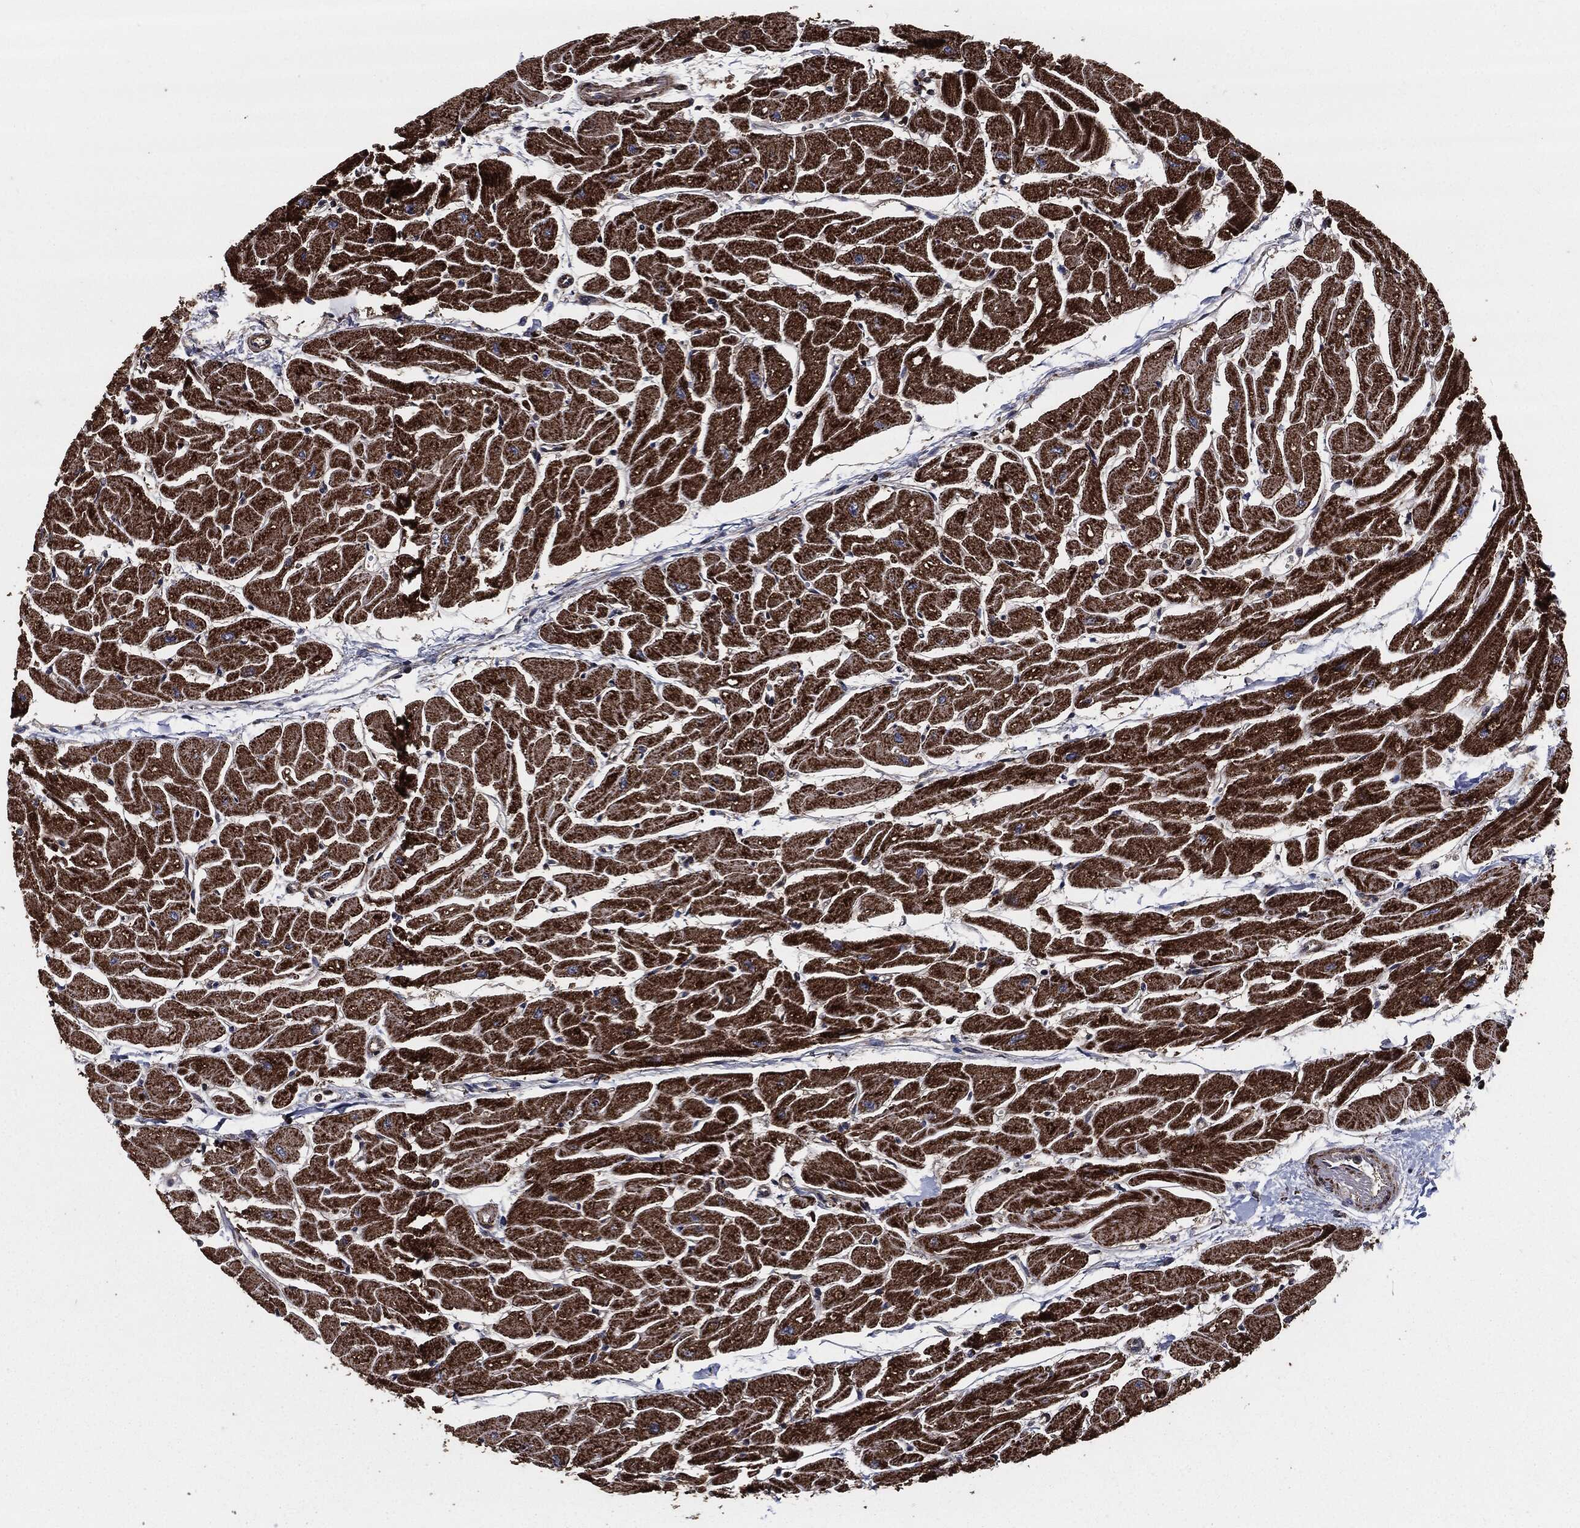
{"staining": {"intensity": "strong", "quantity": ">75%", "location": "cytoplasmic/membranous"}, "tissue": "heart muscle", "cell_type": "Cardiomyocytes", "image_type": "normal", "snomed": [{"axis": "morphology", "description": "Normal tissue, NOS"}, {"axis": "topography", "description": "Heart"}], "caption": "A photomicrograph of human heart muscle stained for a protein demonstrates strong cytoplasmic/membranous brown staining in cardiomyocytes. (DAB (3,3'-diaminobenzidine) = brown stain, brightfield microscopy at high magnification).", "gene": "FH", "patient": {"sex": "male", "age": 57}}